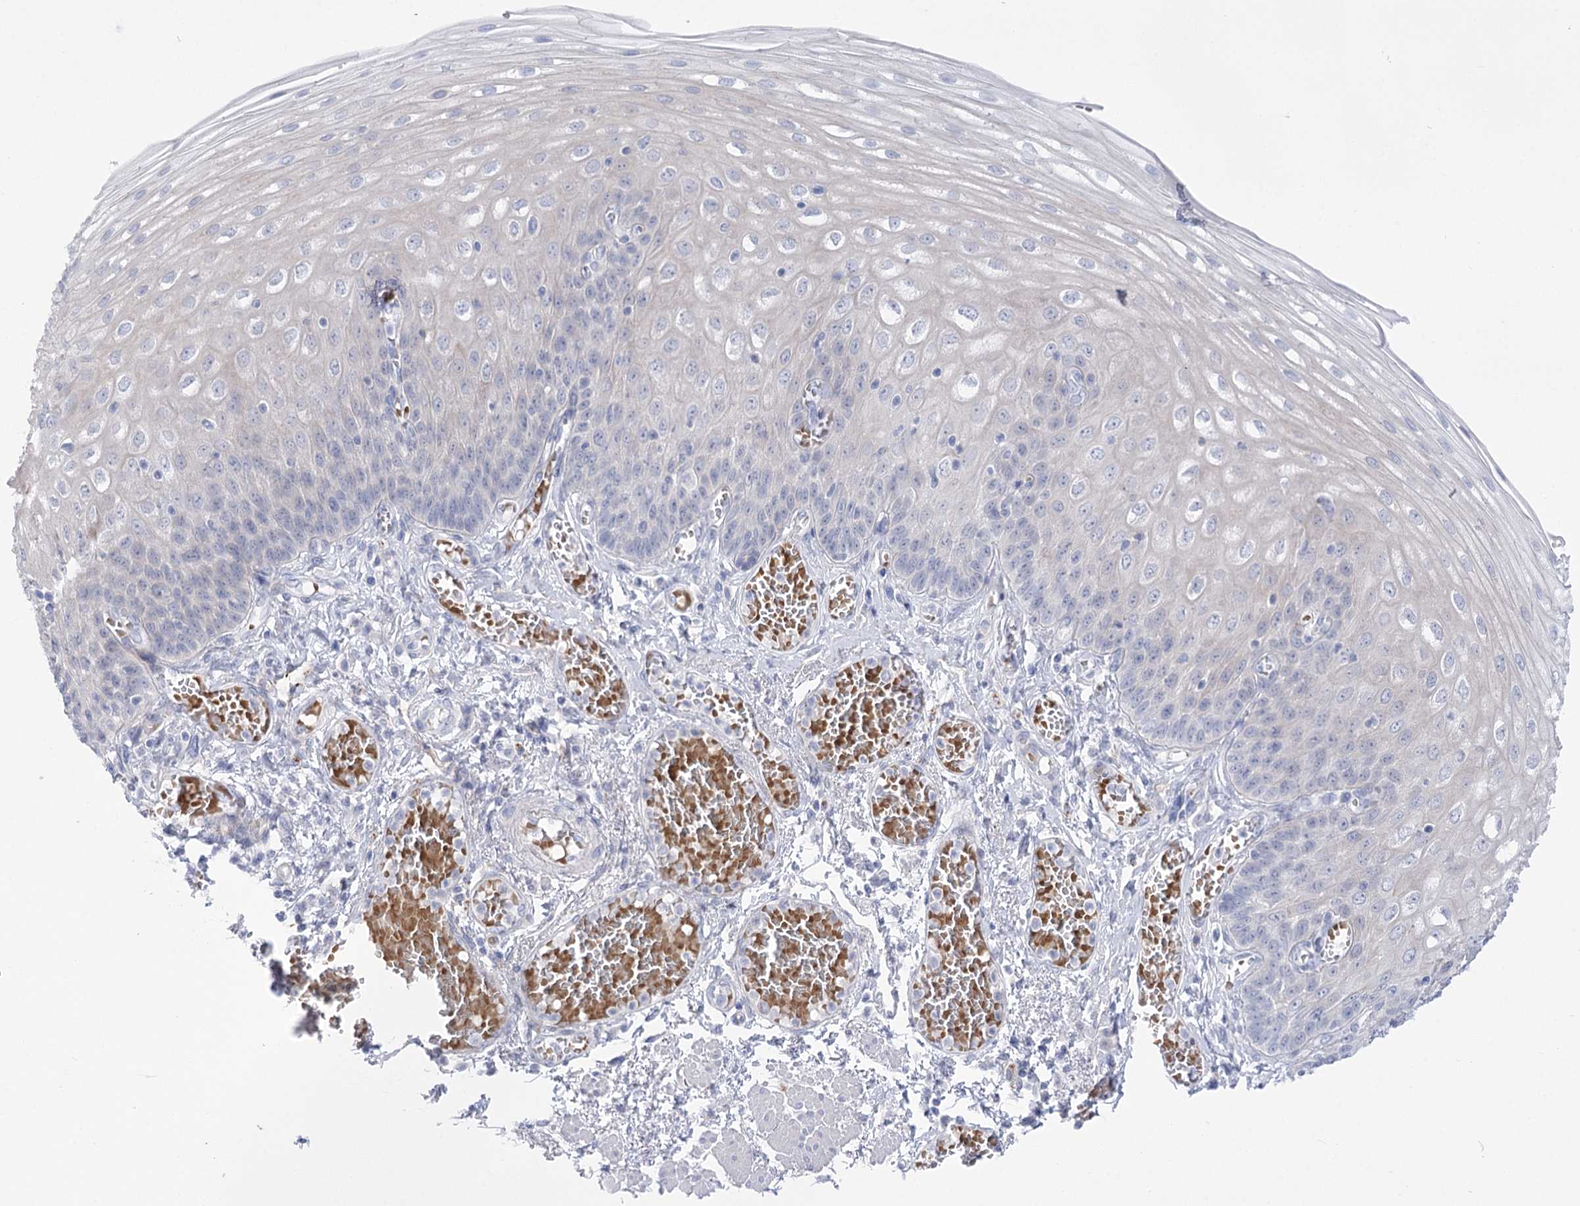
{"staining": {"intensity": "weak", "quantity": "<25%", "location": "cytoplasmic/membranous"}, "tissue": "esophagus", "cell_type": "Squamous epithelial cells", "image_type": "normal", "snomed": [{"axis": "morphology", "description": "Normal tissue, NOS"}, {"axis": "topography", "description": "Esophagus"}], "caption": "Photomicrograph shows no significant protein expression in squamous epithelial cells of unremarkable esophagus. (DAB (3,3'-diaminobenzidine) IHC visualized using brightfield microscopy, high magnification).", "gene": "SIAE", "patient": {"sex": "male", "age": 81}}